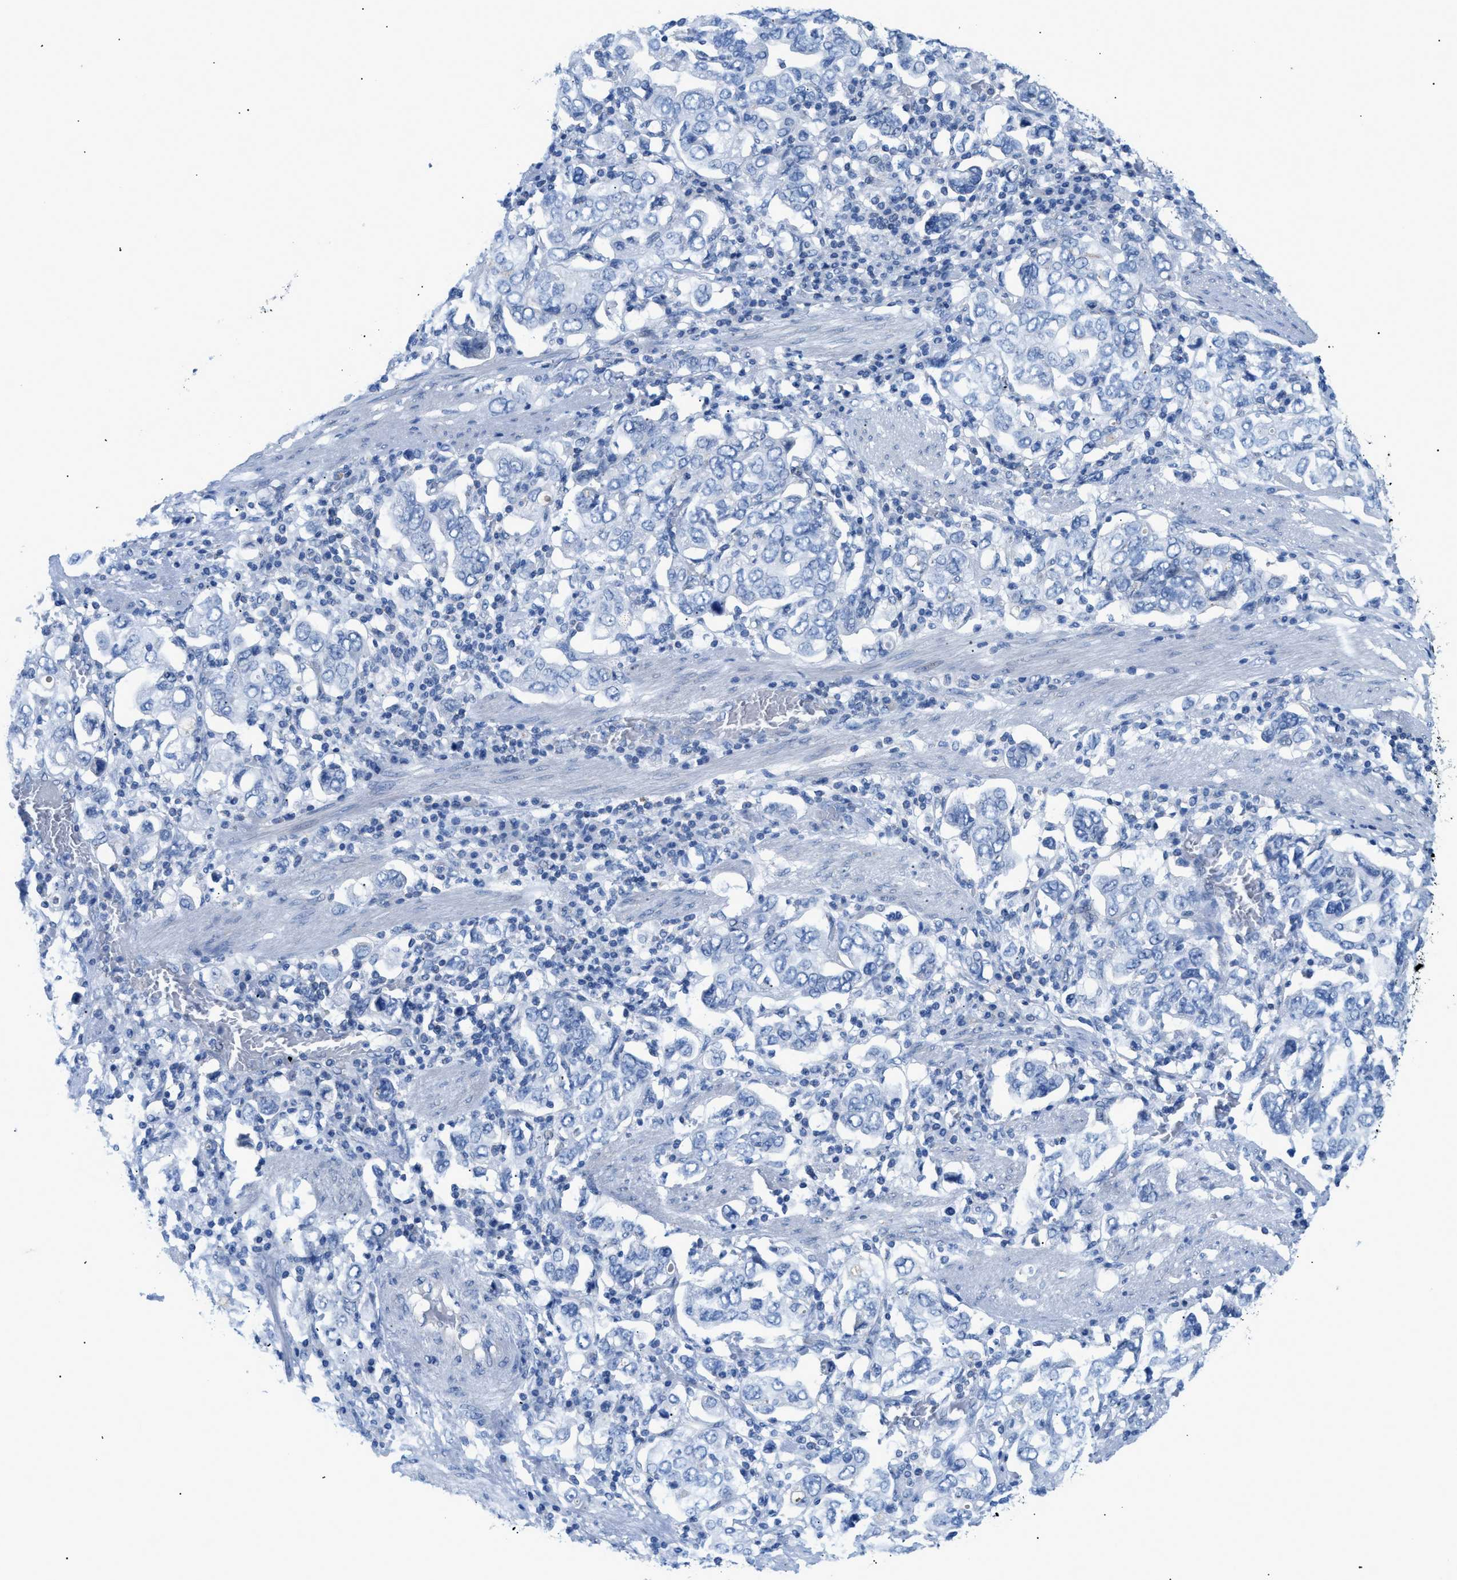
{"staining": {"intensity": "negative", "quantity": "none", "location": "none"}, "tissue": "stomach cancer", "cell_type": "Tumor cells", "image_type": "cancer", "snomed": [{"axis": "morphology", "description": "Adenocarcinoma, NOS"}, {"axis": "topography", "description": "Stomach, upper"}], "caption": "This is an immunohistochemistry (IHC) histopathology image of stomach cancer. There is no positivity in tumor cells.", "gene": "FDCSP", "patient": {"sex": "male", "age": 62}}